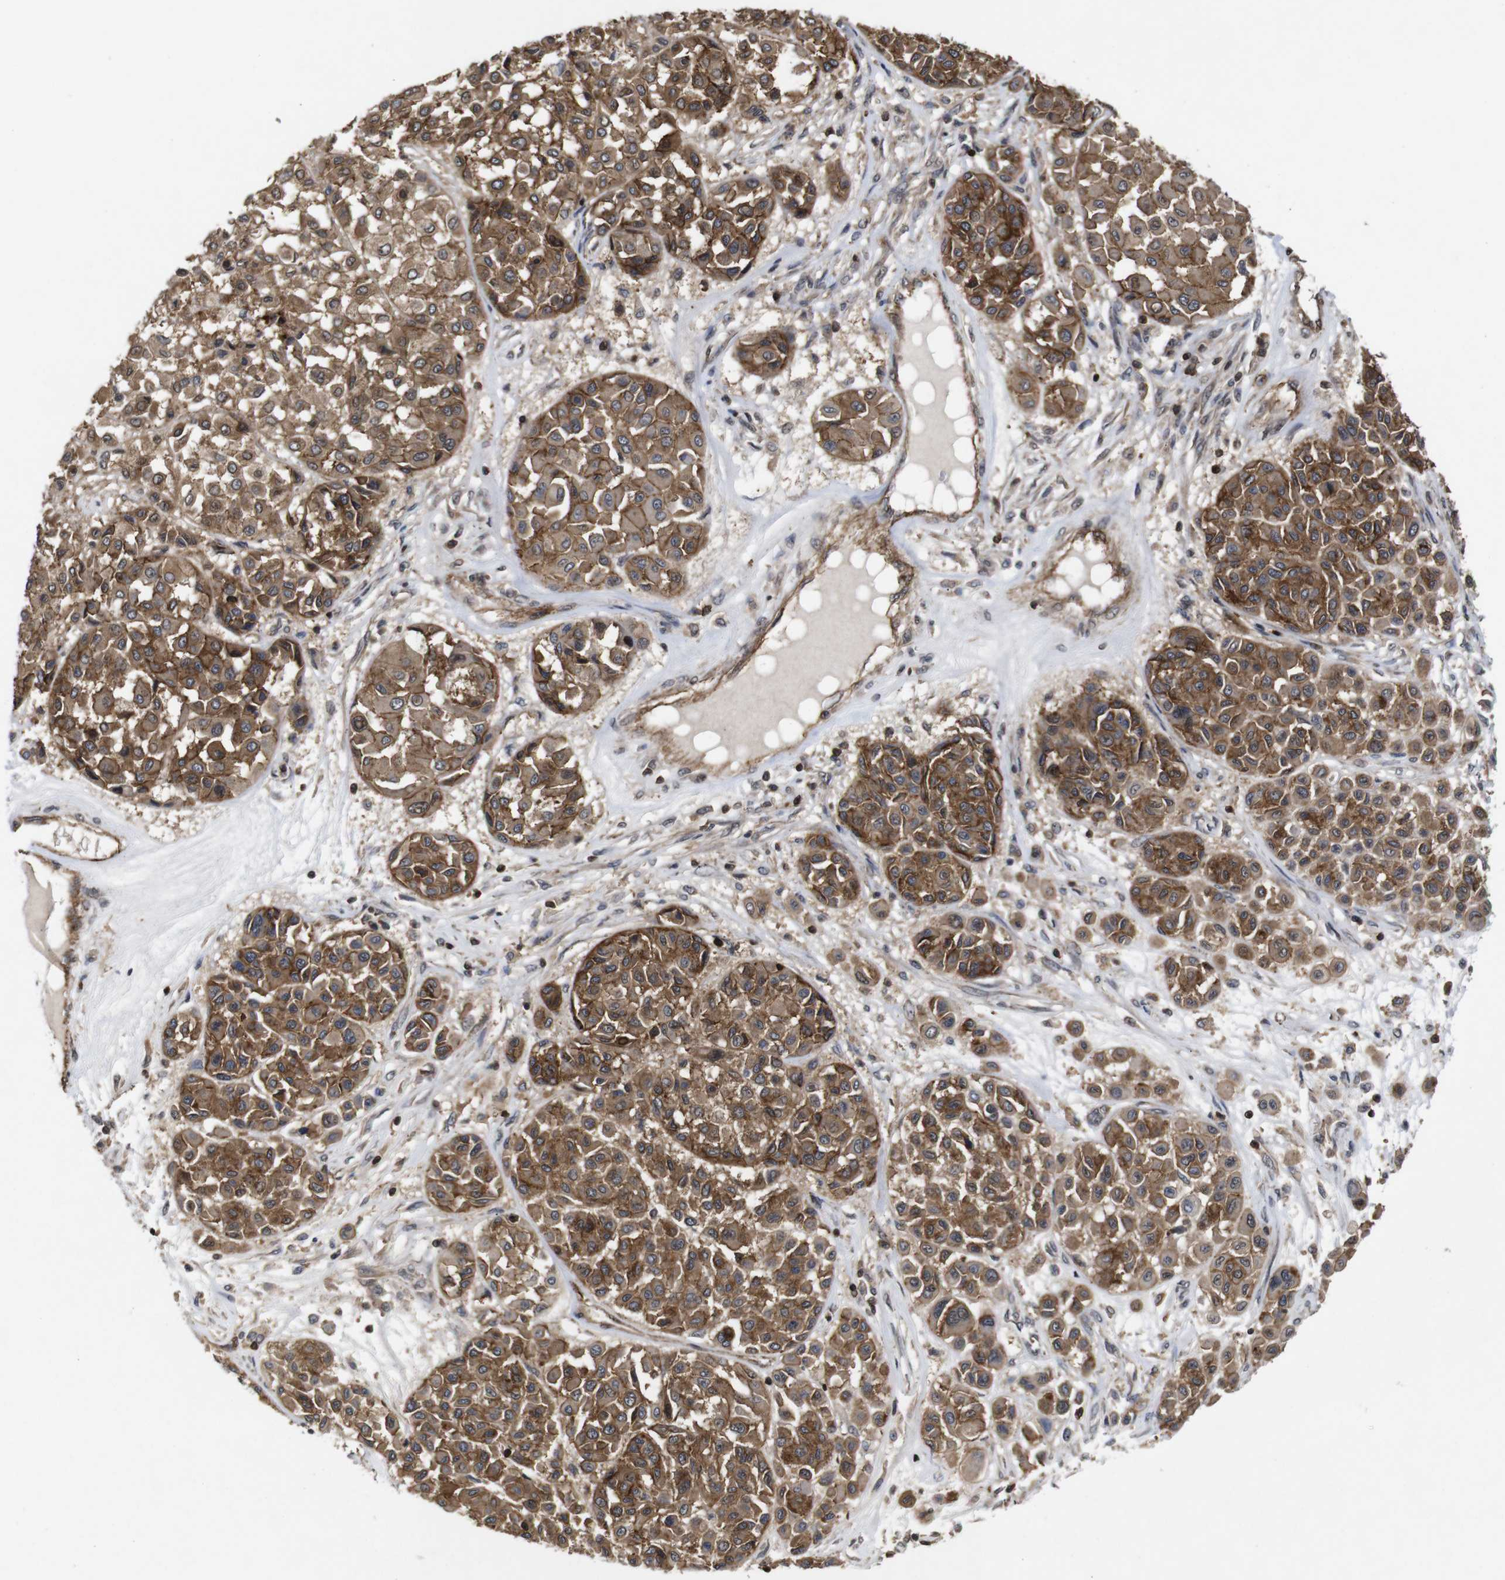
{"staining": {"intensity": "moderate", "quantity": ">75%", "location": "cytoplasmic/membranous"}, "tissue": "melanoma", "cell_type": "Tumor cells", "image_type": "cancer", "snomed": [{"axis": "morphology", "description": "Malignant melanoma, Metastatic site"}, {"axis": "topography", "description": "Soft tissue"}], "caption": "High-magnification brightfield microscopy of melanoma stained with DAB (3,3'-diaminobenzidine) (brown) and counterstained with hematoxylin (blue). tumor cells exhibit moderate cytoplasmic/membranous staining is seen in about>75% of cells.", "gene": "NANOS1", "patient": {"sex": "male", "age": 41}}